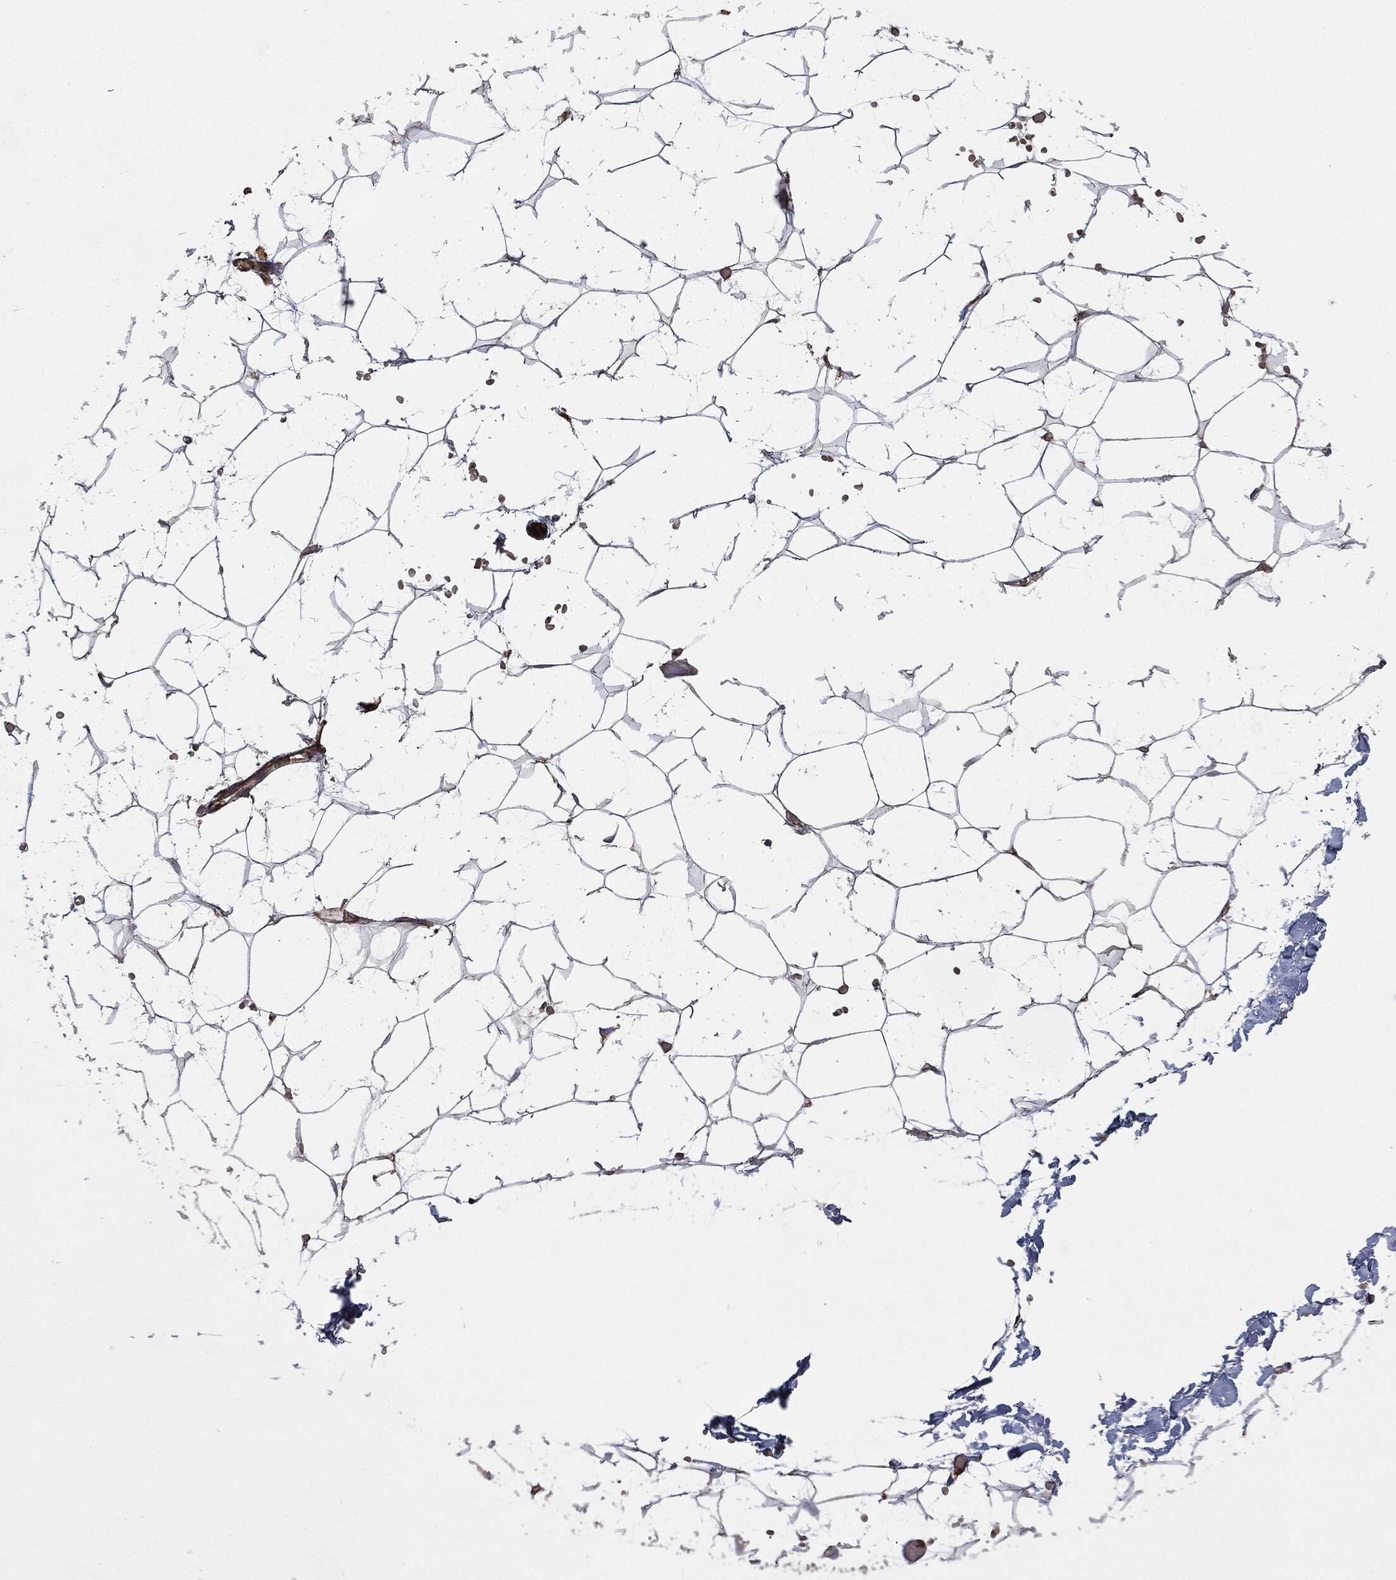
{"staining": {"intensity": "negative", "quantity": "none", "location": "none"}, "tissue": "adipose tissue", "cell_type": "Adipocytes", "image_type": "normal", "snomed": [{"axis": "morphology", "description": "Normal tissue, NOS"}, {"axis": "topography", "description": "Skin"}, {"axis": "topography", "description": "Peripheral nerve tissue"}], "caption": "Immunohistochemistry (IHC) micrograph of normal adipose tissue stained for a protein (brown), which demonstrates no expression in adipocytes.", "gene": "AMFR", "patient": {"sex": "female", "age": 56}}